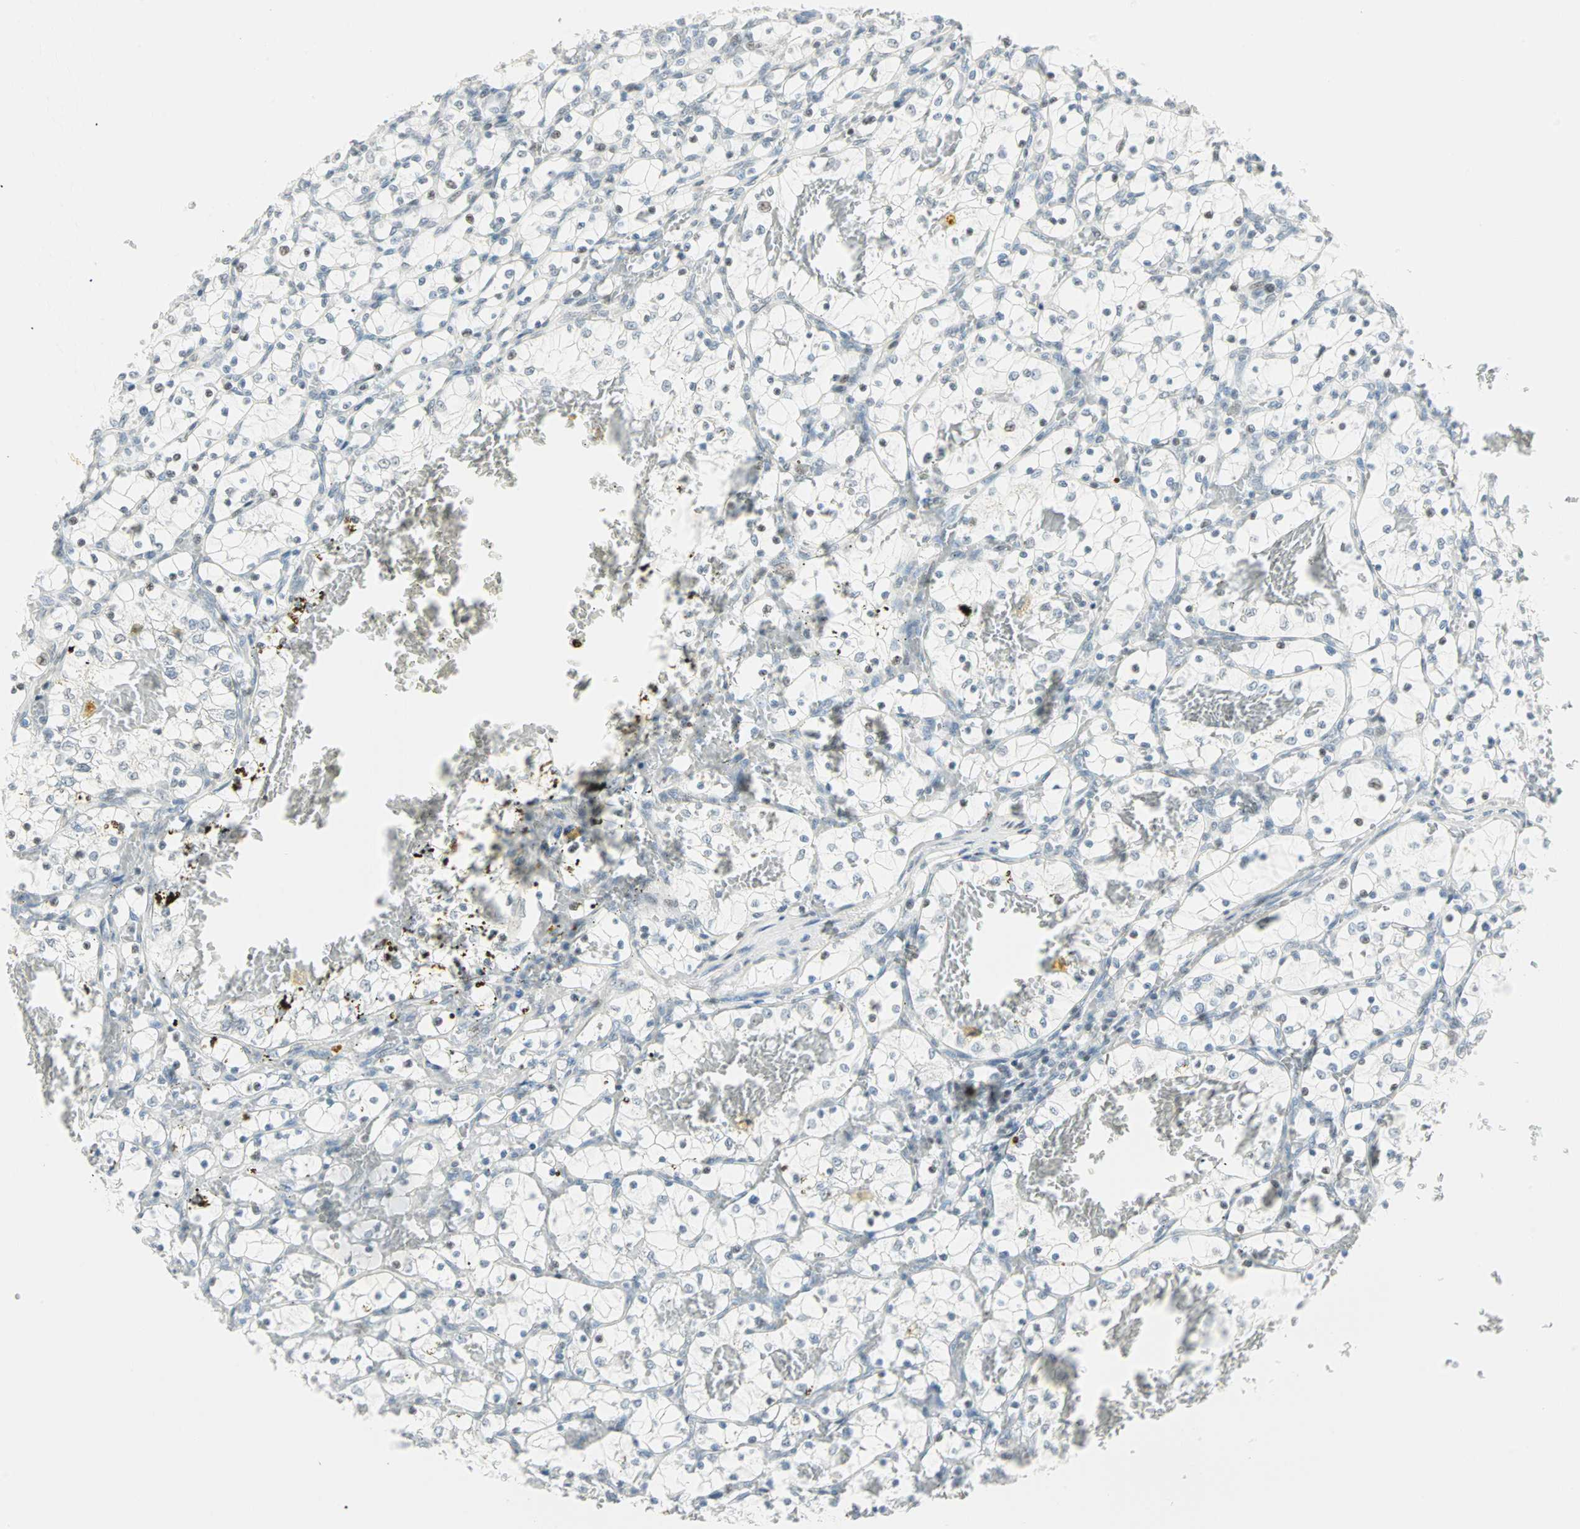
{"staining": {"intensity": "weak", "quantity": "<25%", "location": "nuclear"}, "tissue": "renal cancer", "cell_type": "Tumor cells", "image_type": "cancer", "snomed": [{"axis": "morphology", "description": "Adenocarcinoma, NOS"}, {"axis": "topography", "description": "Kidney"}], "caption": "DAB immunohistochemical staining of renal cancer (adenocarcinoma) shows no significant expression in tumor cells.", "gene": "SMAD3", "patient": {"sex": "female", "age": 69}}